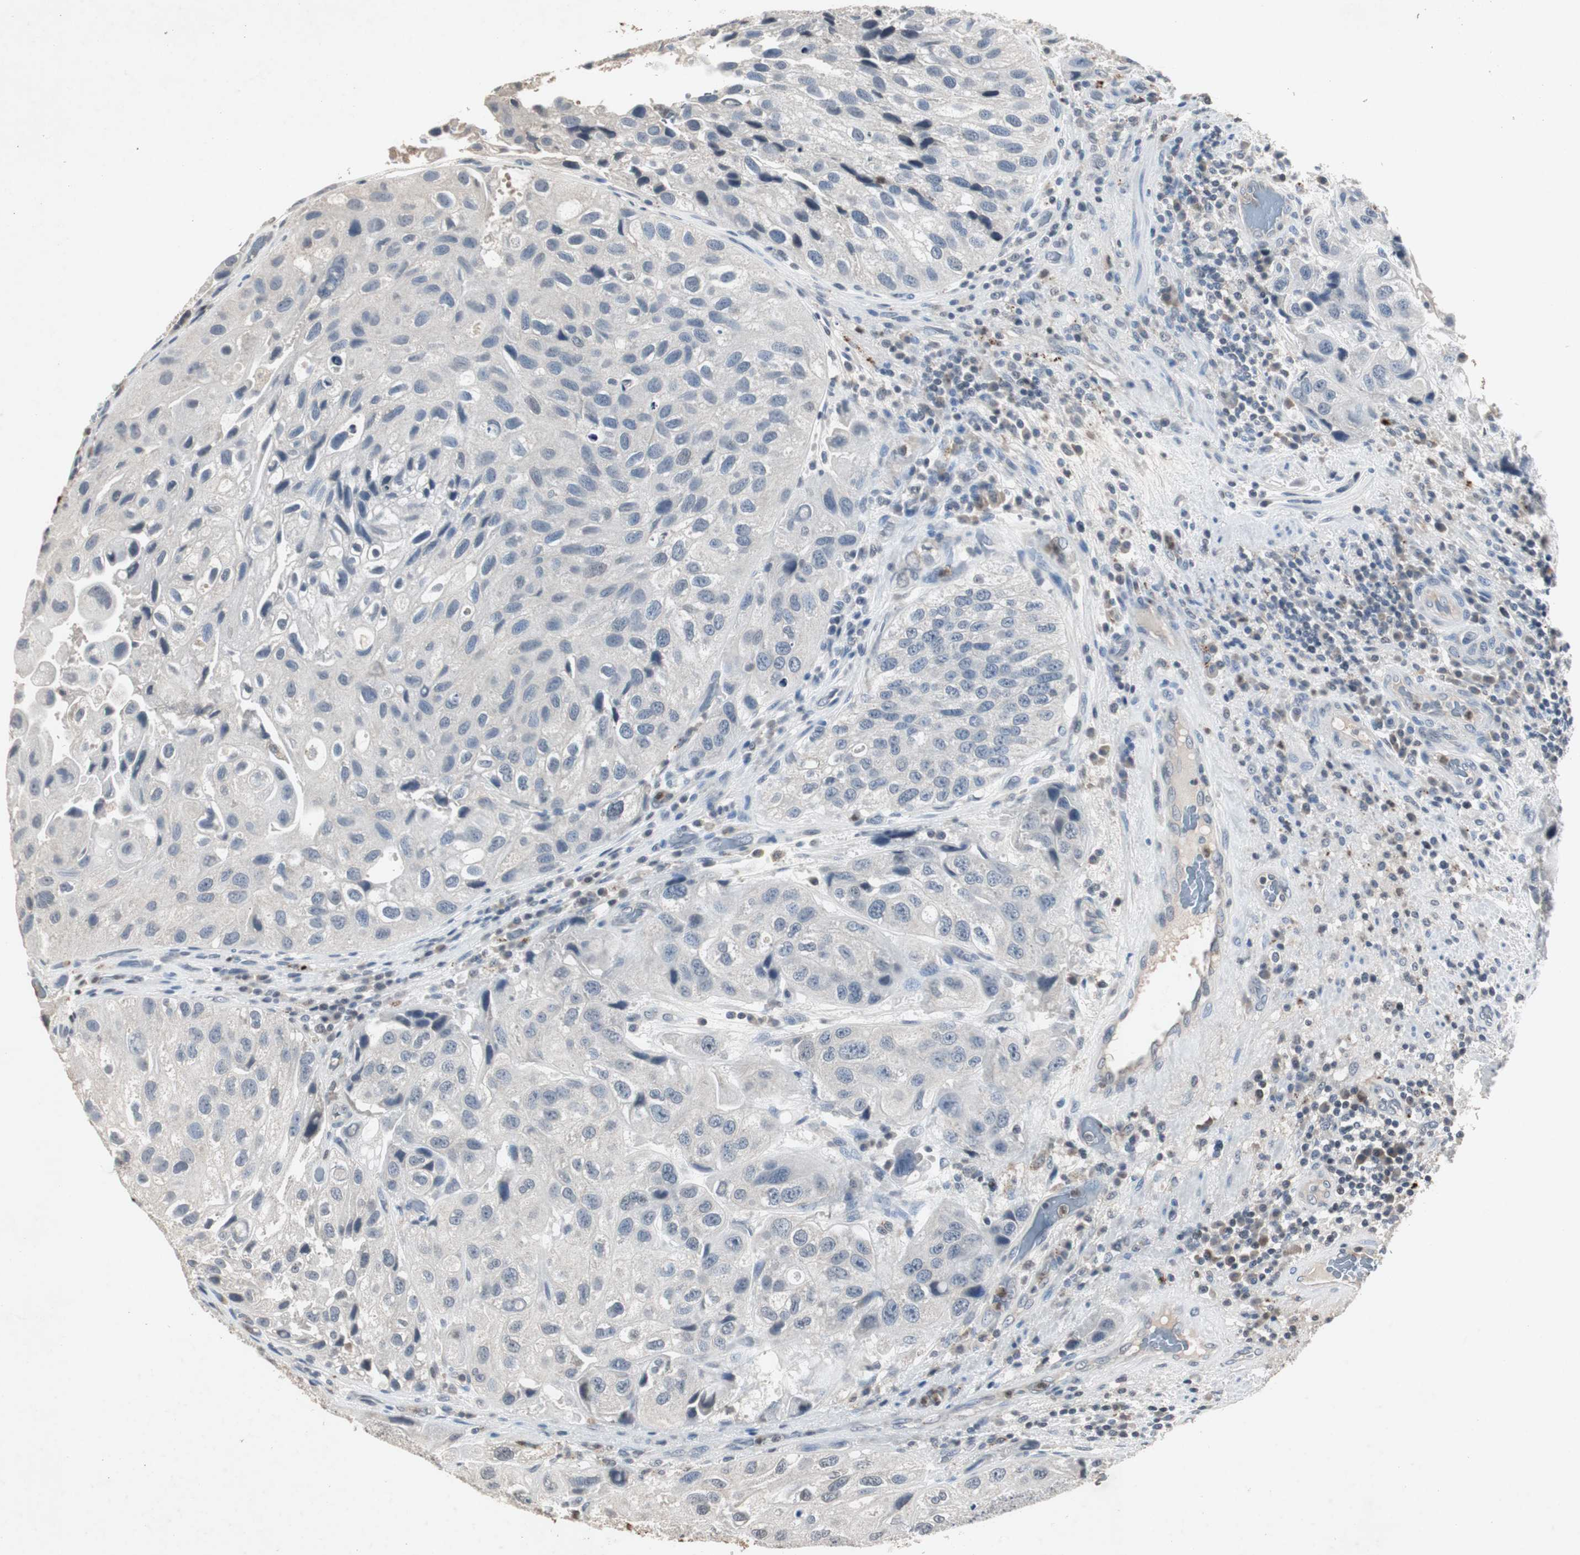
{"staining": {"intensity": "negative", "quantity": "none", "location": "none"}, "tissue": "urothelial cancer", "cell_type": "Tumor cells", "image_type": "cancer", "snomed": [{"axis": "morphology", "description": "Urothelial carcinoma, High grade"}, {"axis": "topography", "description": "Urinary bladder"}], "caption": "High magnification brightfield microscopy of urothelial cancer stained with DAB (3,3'-diaminobenzidine) (brown) and counterstained with hematoxylin (blue): tumor cells show no significant positivity.", "gene": "ADNP2", "patient": {"sex": "female", "age": 64}}